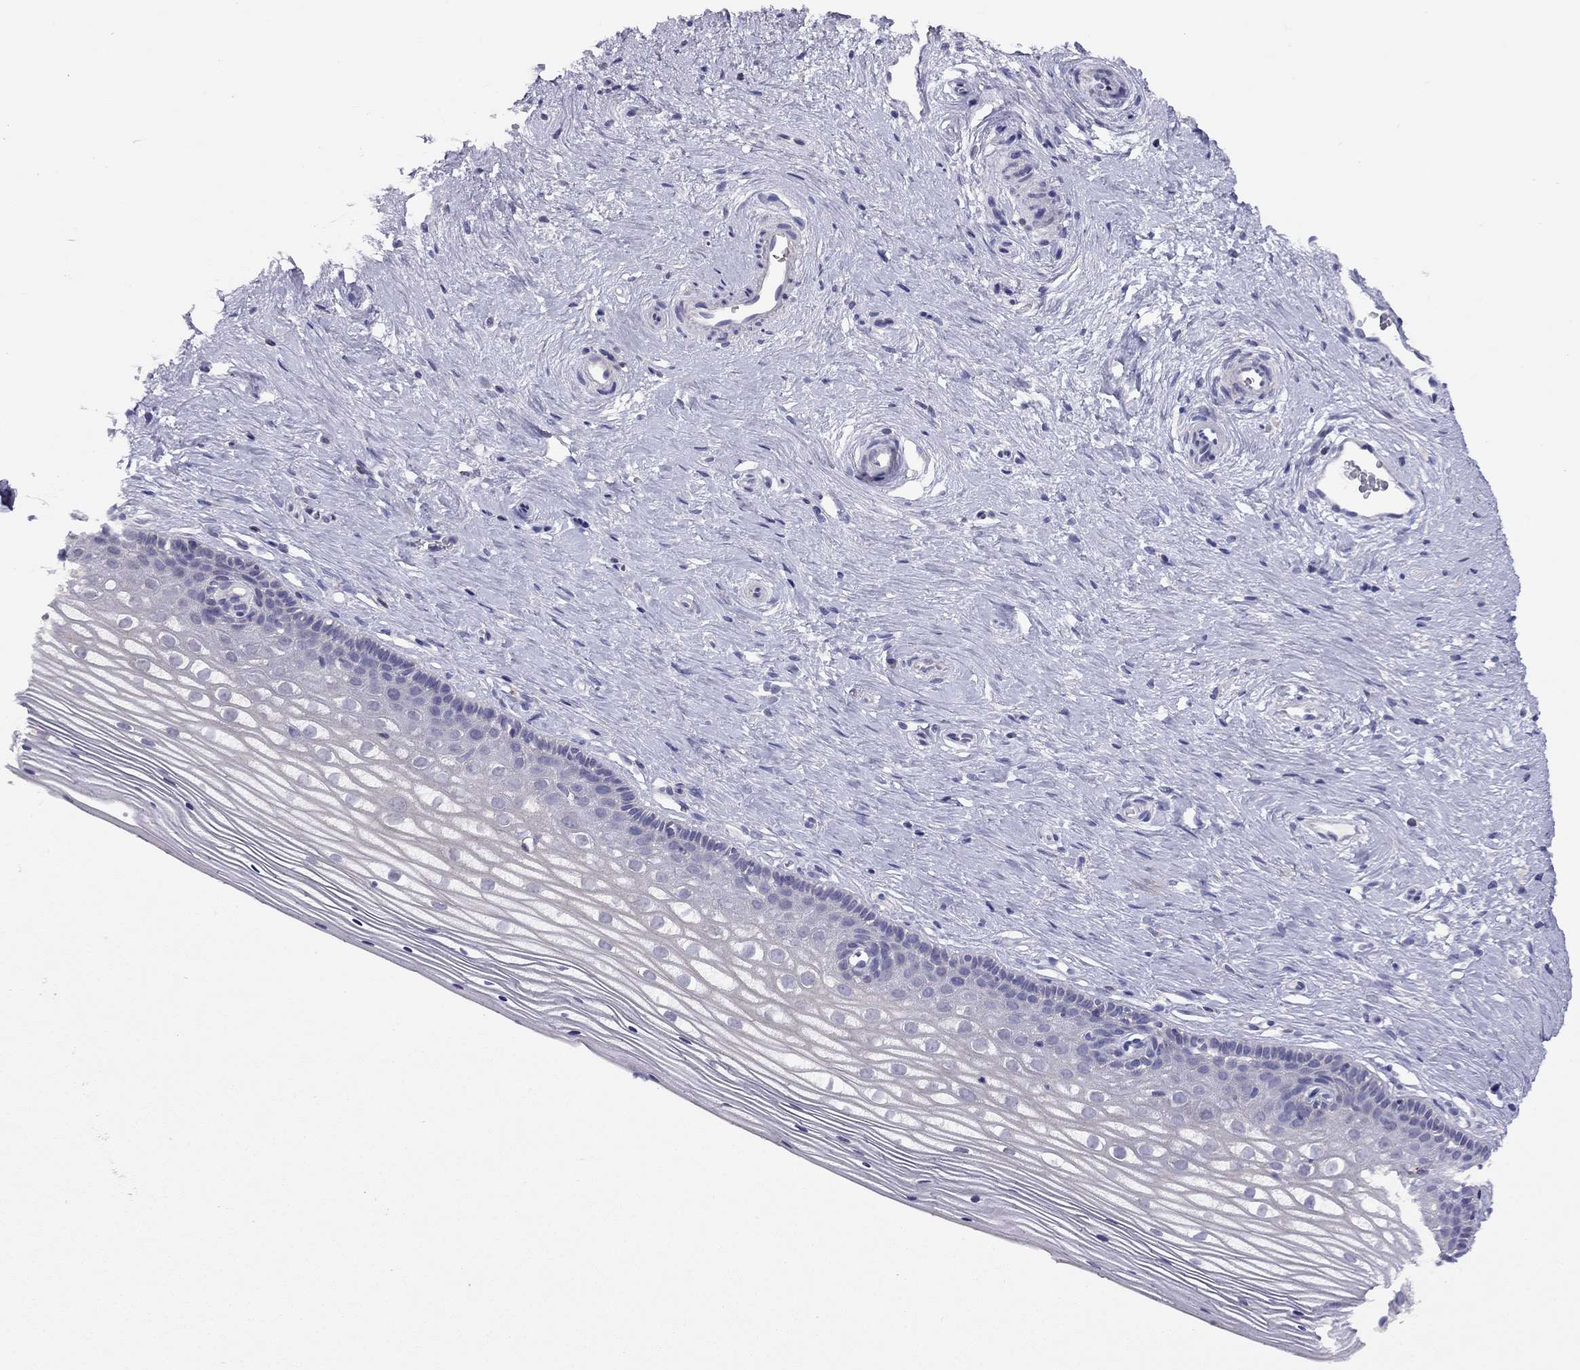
{"staining": {"intensity": "negative", "quantity": "none", "location": "none"}, "tissue": "cervix", "cell_type": "Glandular cells", "image_type": "normal", "snomed": [{"axis": "morphology", "description": "Normal tissue, NOS"}, {"axis": "topography", "description": "Cervix"}], "caption": "Glandular cells are negative for protein expression in normal human cervix. The staining was performed using DAB to visualize the protein expression in brown, while the nuclei were stained in blue with hematoxylin (Magnification: 20x).", "gene": "CITED1", "patient": {"sex": "female", "age": 40}}